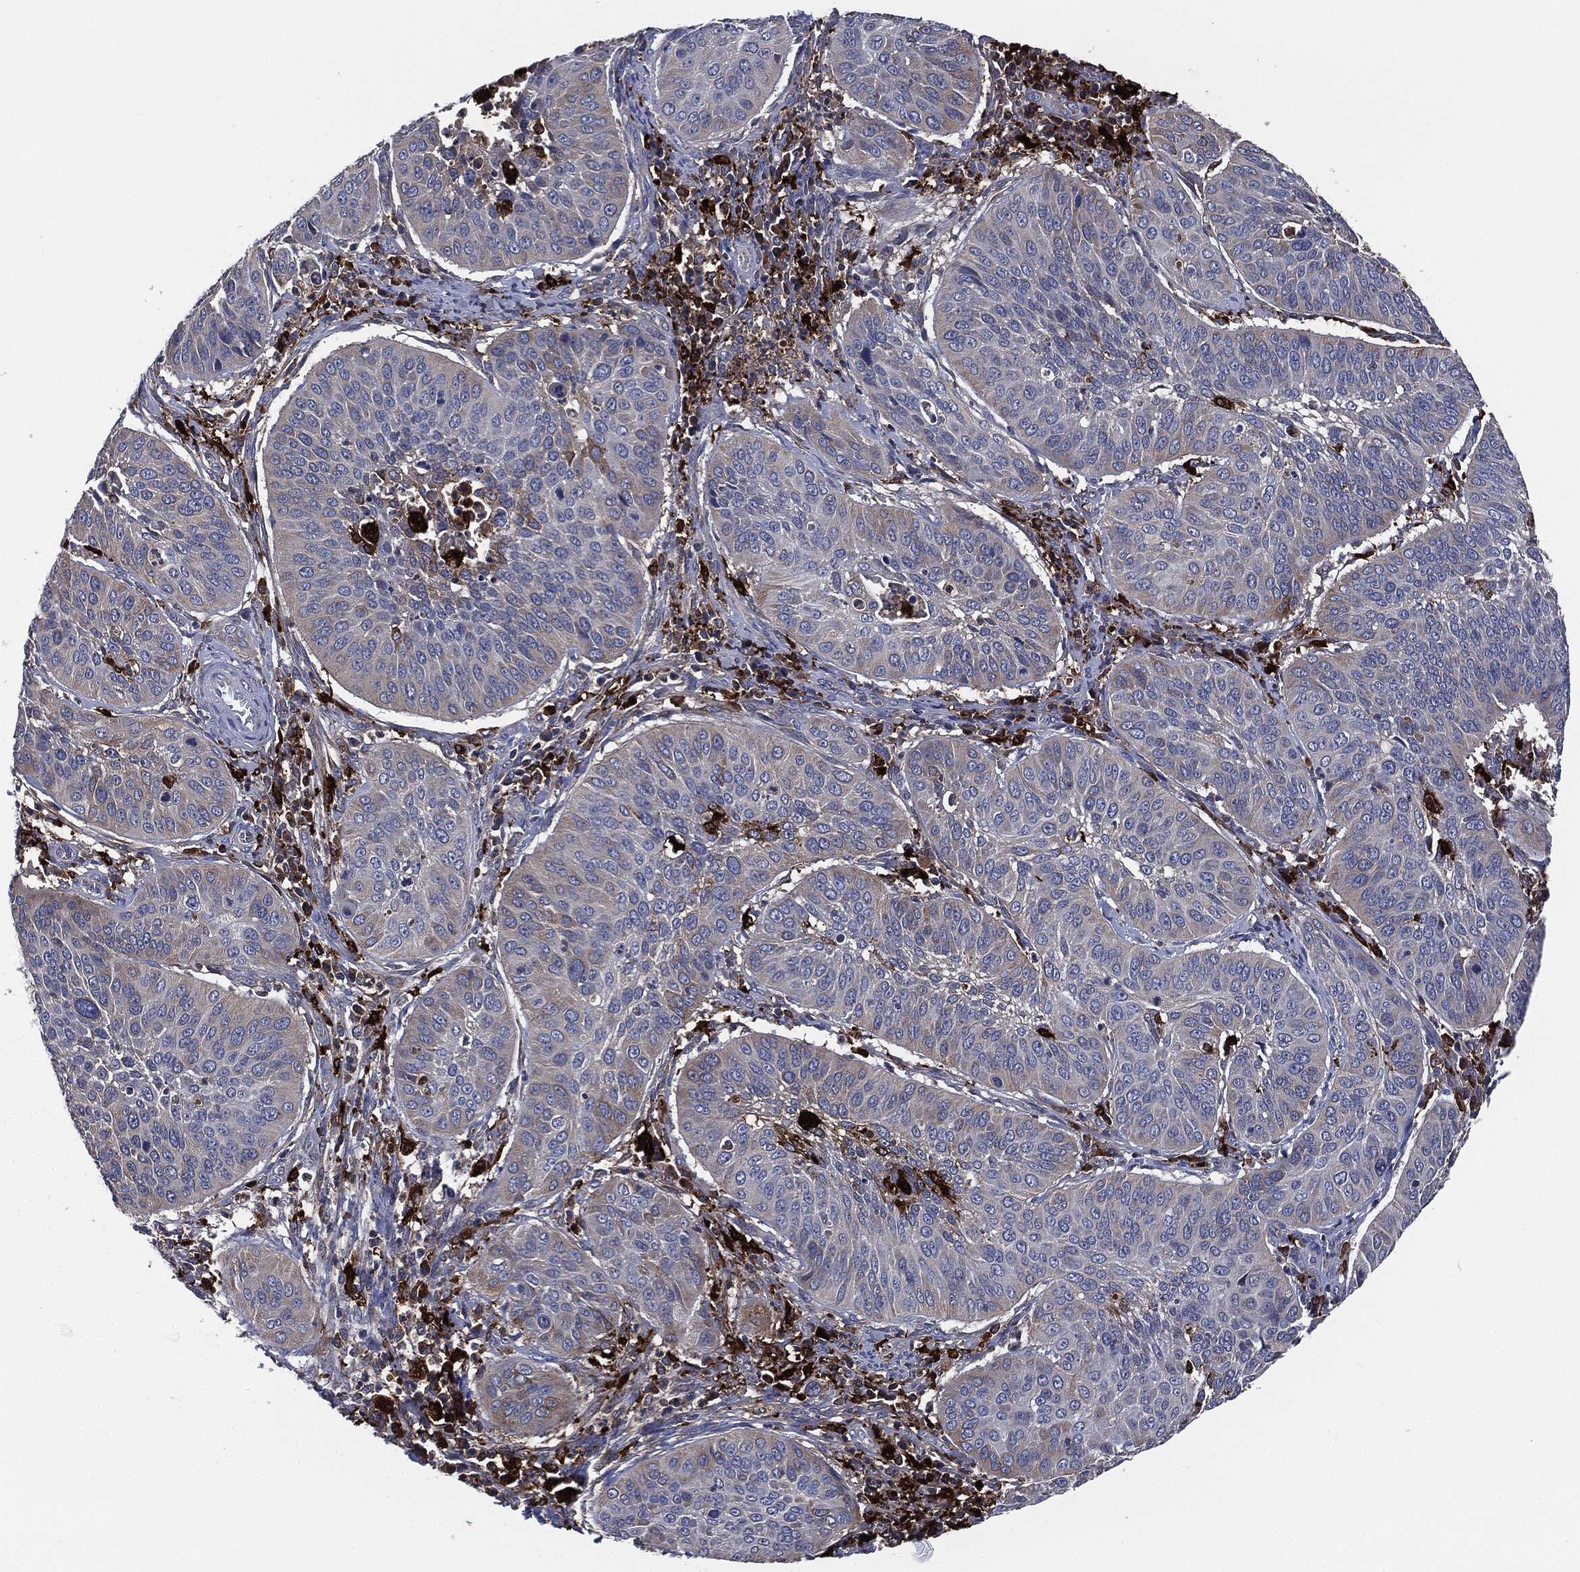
{"staining": {"intensity": "weak", "quantity": "<25%", "location": "cytoplasmic/membranous"}, "tissue": "cervical cancer", "cell_type": "Tumor cells", "image_type": "cancer", "snomed": [{"axis": "morphology", "description": "Normal tissue, NOS"}, {"axis": "morphology", "description": "Squamous cell carcinoma, NOS"}, {"axis": "topography", "description": "Cervix"}], "caption": "Tumor cells show no significant protein positivity in cervical cancer (squamous cell carcinoma).", "gene": "TMEM11", "patient": {"sex": "female", "age": 39}}